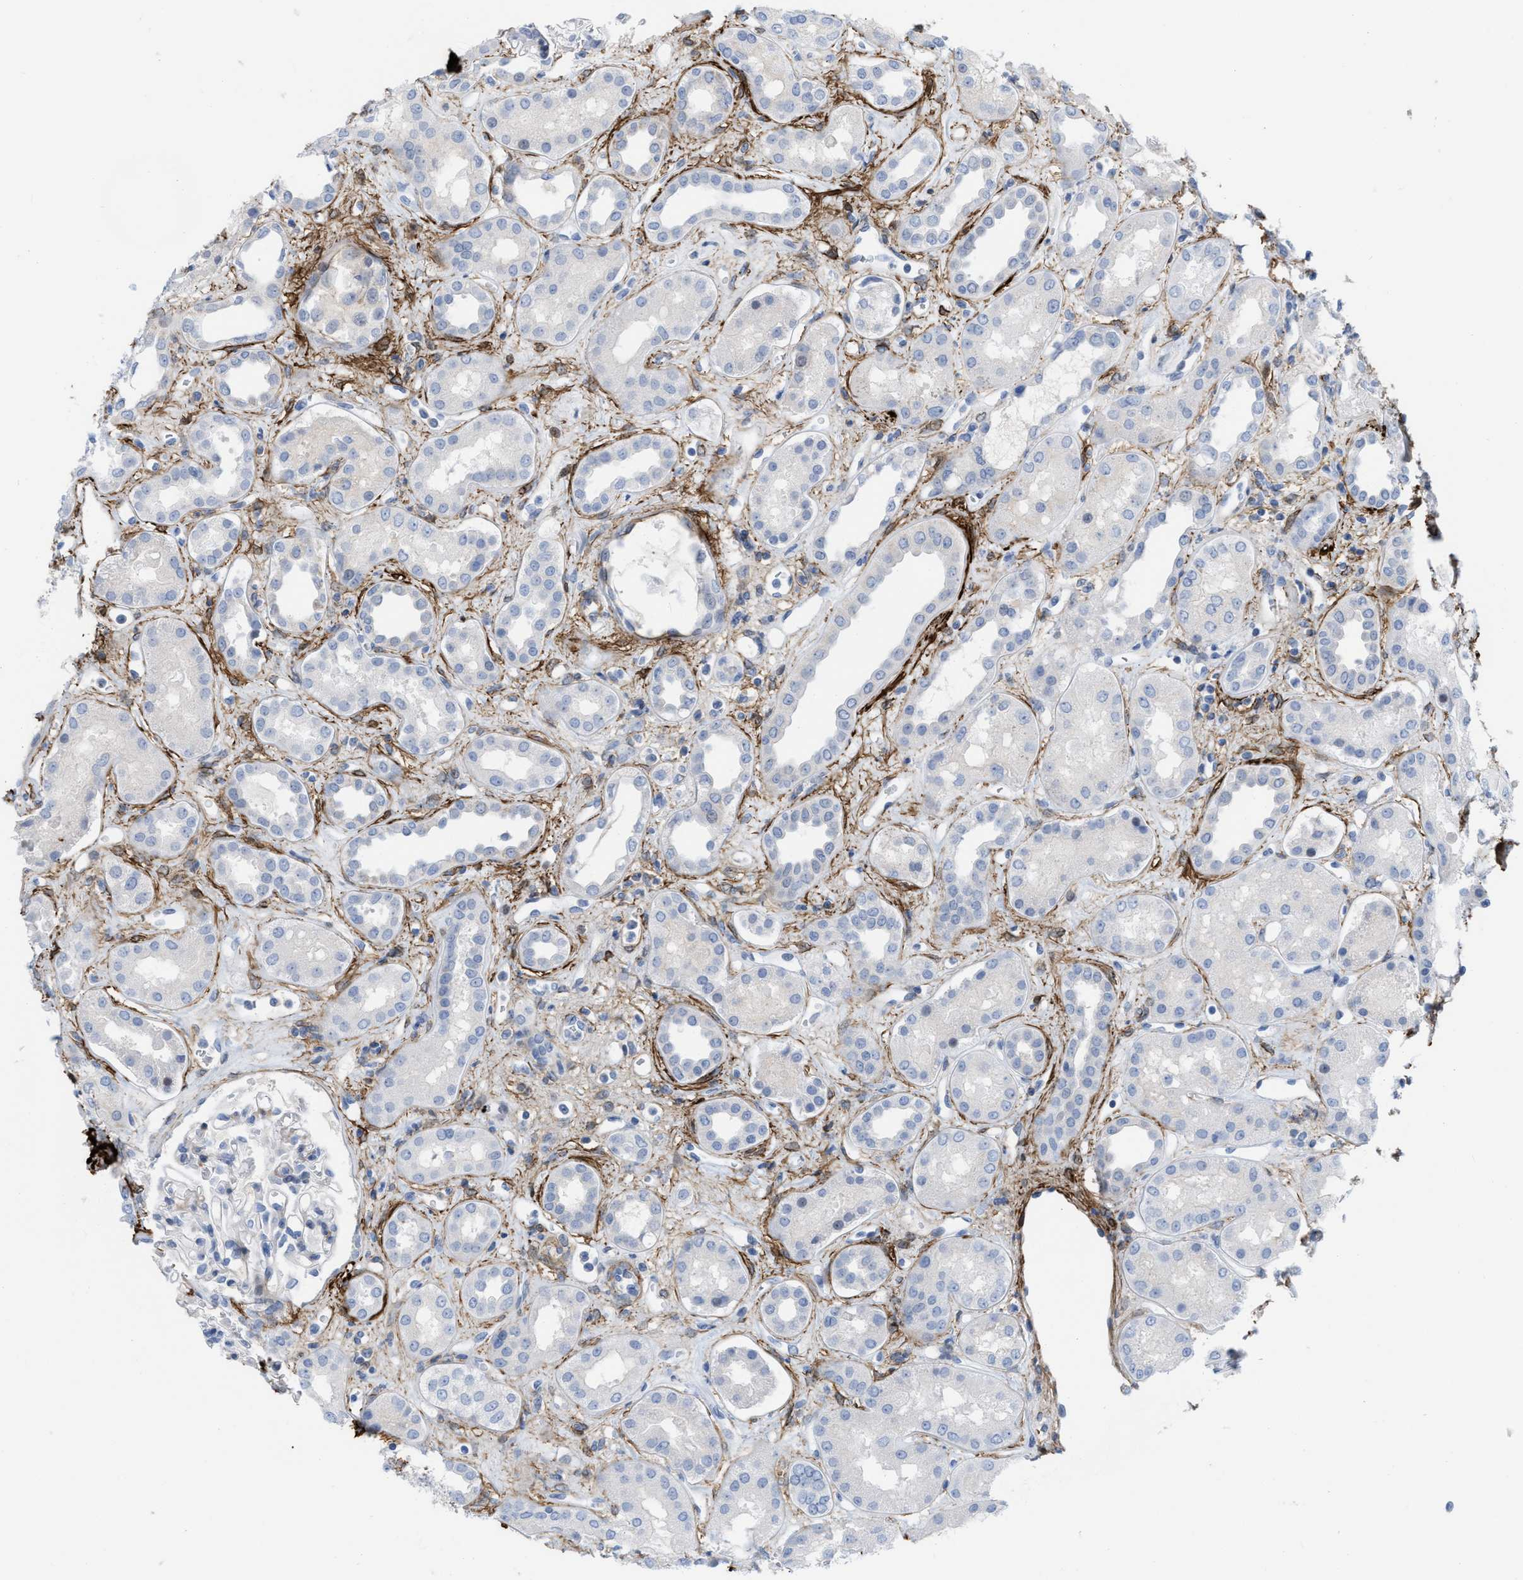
{"staining": {"intensity": "negative", "quantity": "none", "location": "none"}, "tissue": "kidney", "cell_type": "Cells in glomeruli", "image_type": "normal", "snomed": [{"axis": "morphology", "description": "Normal tissue, NOS"}, {"axis": "topography", "description": "Kidney"}], "caption": "Immunohistochemical staining of benign kidney displays no significant staining in cells in glomeruli. (Stains: DAB (3,3'-diaminobenzidine) immunohistochemistry (IHC) with hematoxylin counter stain, Microscopy: brightfield microscopy at high magnification).", "gene": "TAGLN", "patient": {"sex": "male", "age": 59}}